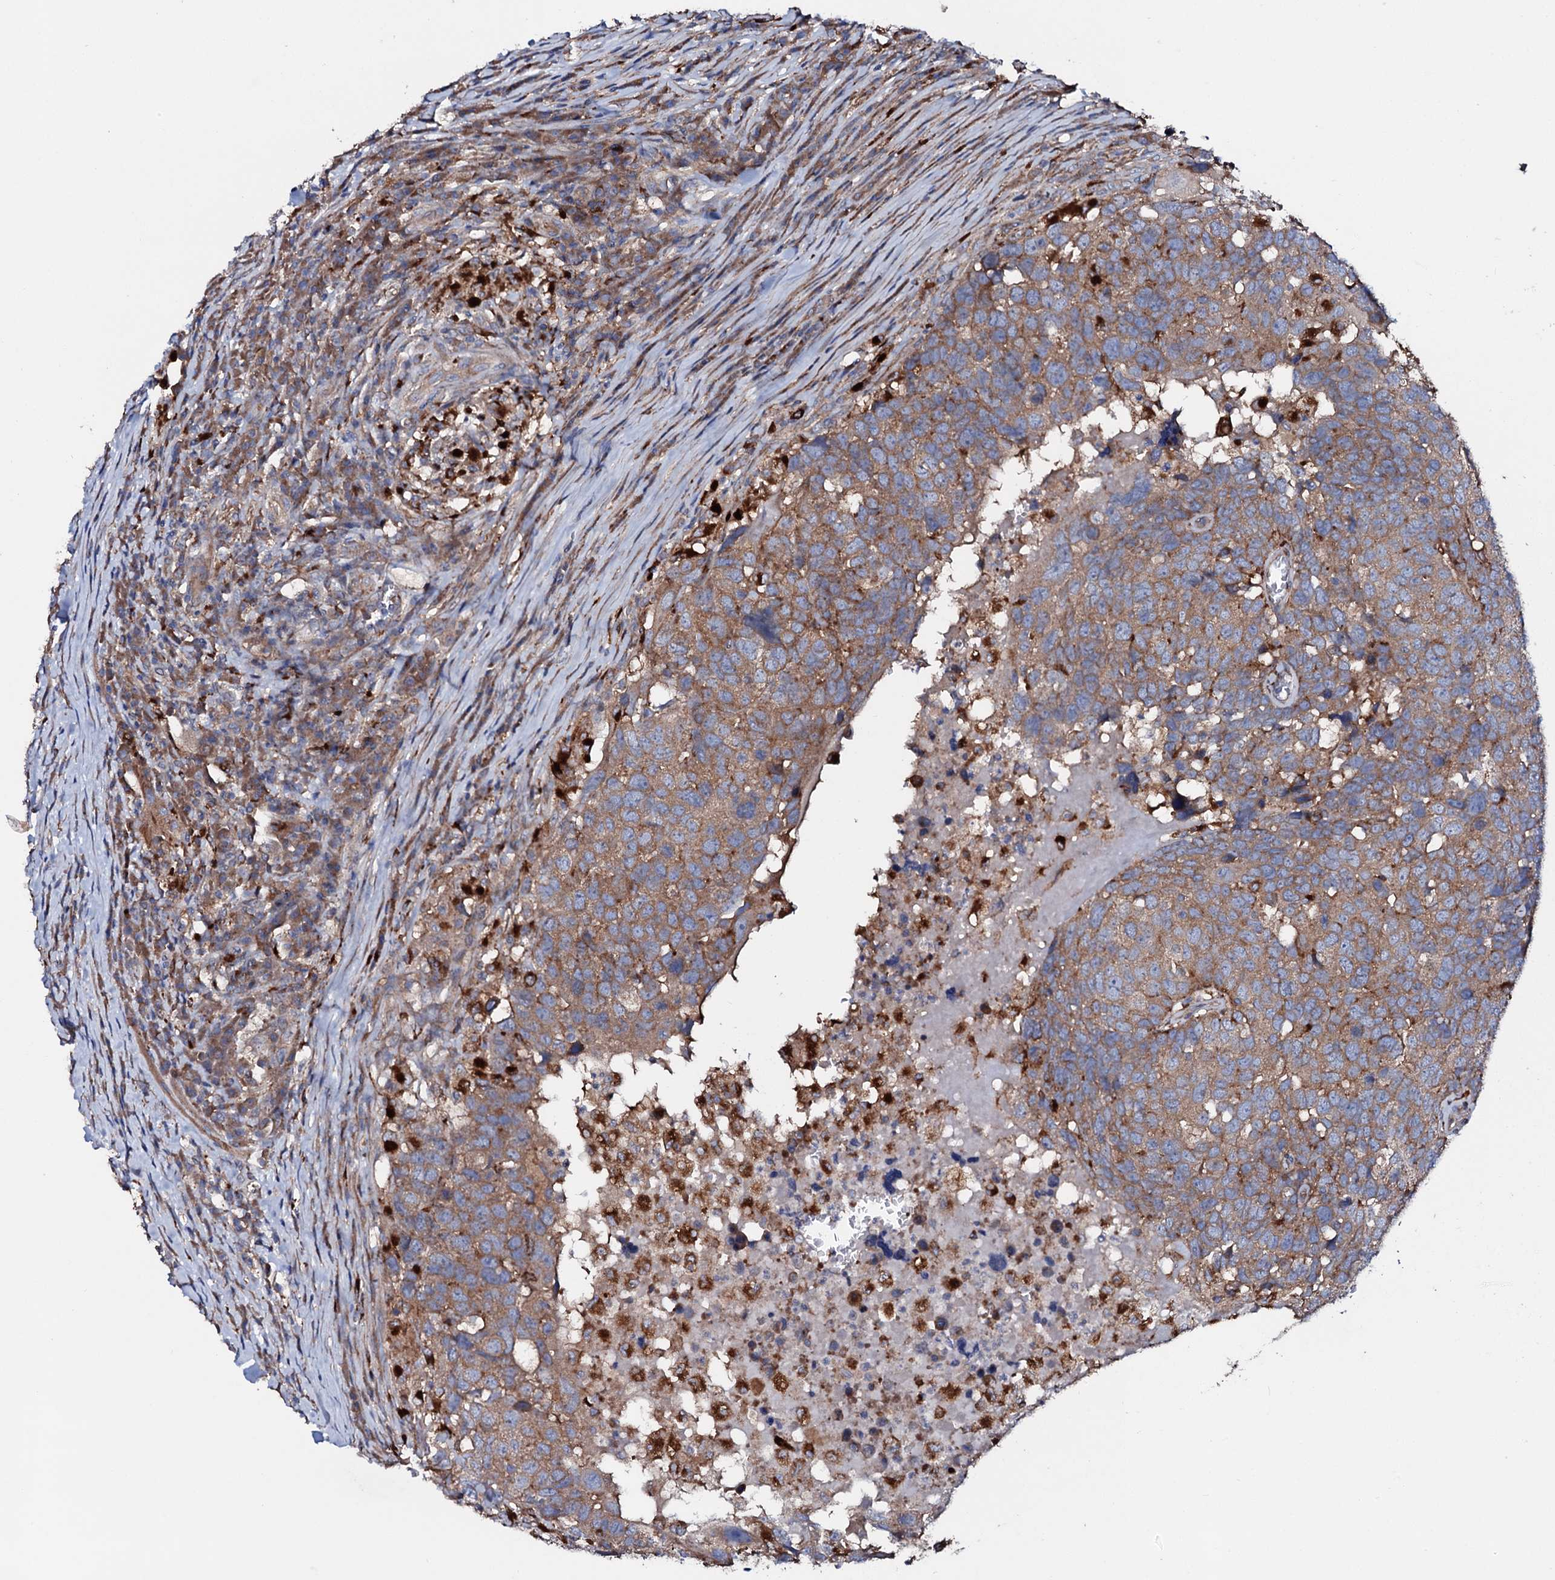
{"staining": {"intensity": "moderate", "quantity": ">75%", "location": "cytoplasmic/membranous"}, "tissue": "head and neck cancer", "cell_type": "Tumor cells", "image_type": "cancer", "snomed": [{"axis": "morphology", "description": "Squamous cell carcinoma, NOS"}, {"axis": "topography", "description": "Head-Neck"}], "caption": "Head and neck cancer was stained to show a protein in brown. There is medium levels of moderate cytoplasmic/membranous expression in about >75% of tumor cells.", "gene": "P2RX4", "patient": {"sex": "male", "age": 66}}